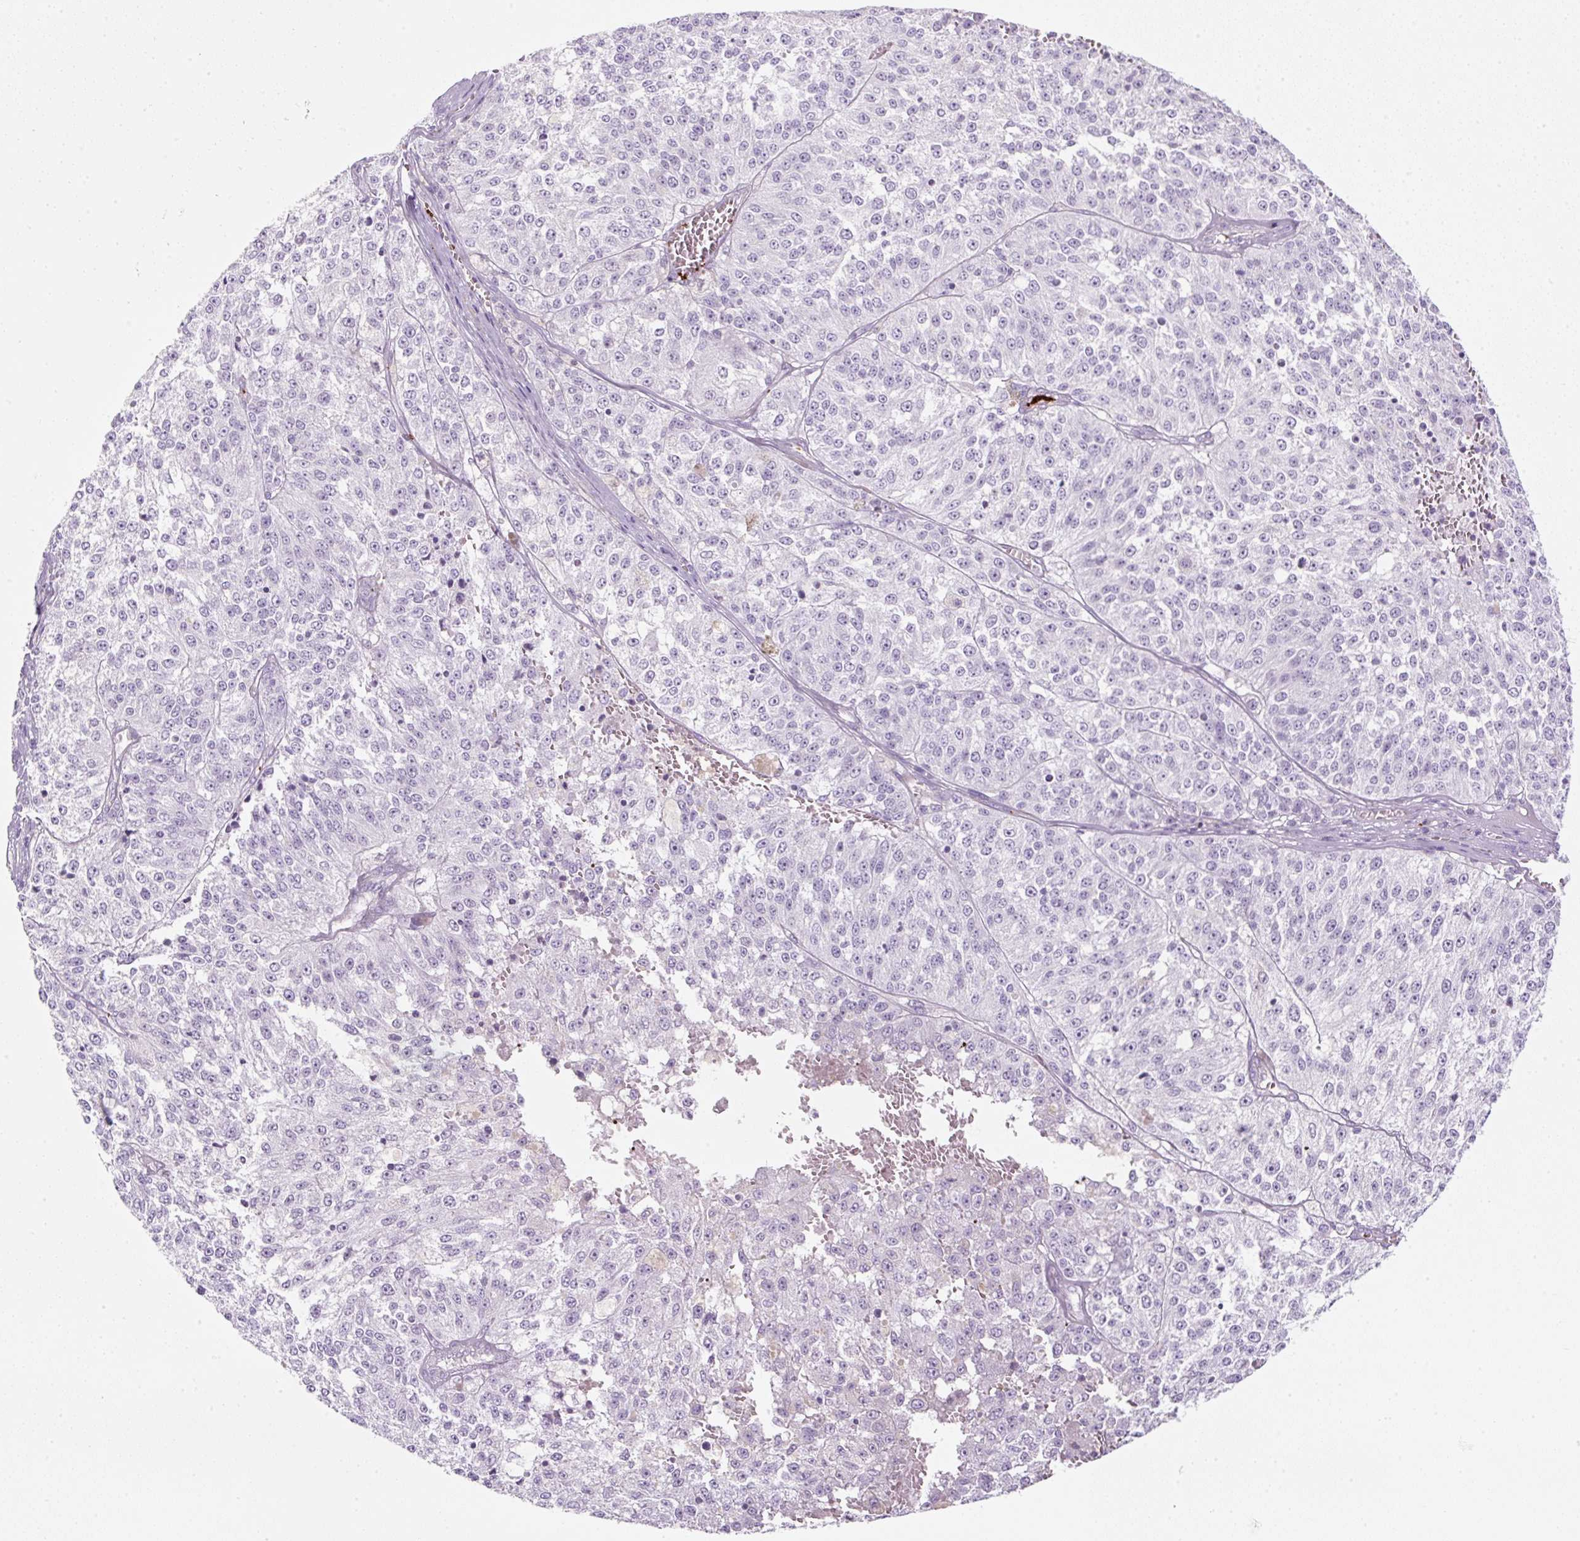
{"staining": {"intensity": "negative", "quantity": "none", "location": "none"}, "tissue": "melanoma", "cell_type": "Tumor cells", "image_type": "cancer", "snomed": [{"axis": "morphology", "description": "Malignant melanoma, NOS"}, {"axis": "topography", "description": "Skin"}], "caption": "IHC of human malignant melanoma displays no expression in tumor cells.", "gene": "PF4V1", "patient": {"sex": "female", "age": 64}}